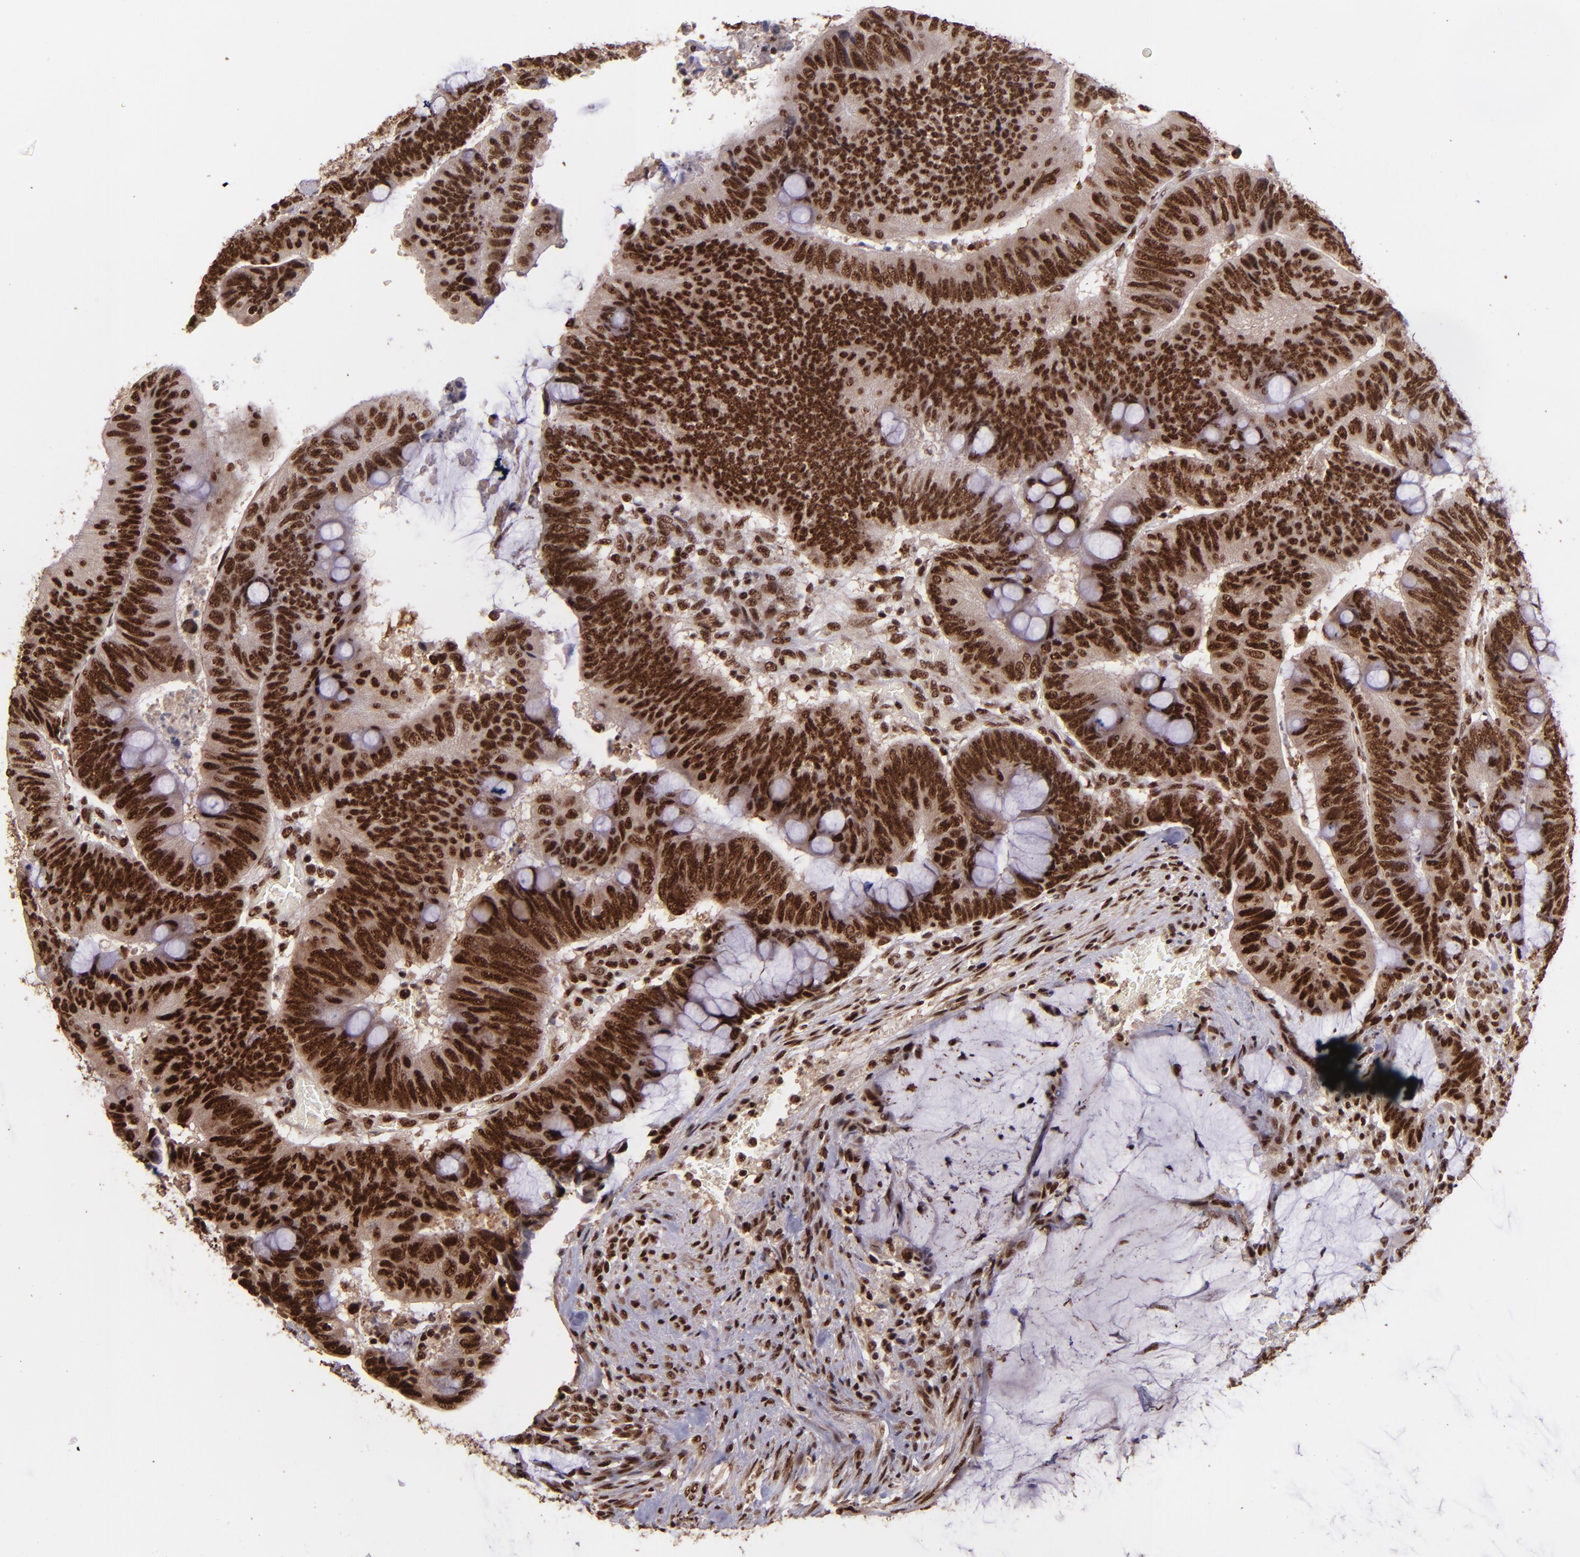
{"staining": {"intensity": "strong", "quantity": ">75%", "location": "cytoplasmic/membranous,nuclear"}, "tissue": "colorectal cancer", "cell_type": "Tumor cells", "image_type": "cancer", "snomed": [{"axis": "morphology", "description": "Normal tissue, NOS"}, {"axis": "morphology", "description": "Adenocarcinoma, NOS"}, {"axis": "topography", "description": "Rectum"}], "caption": "Protein expression analysis of human colorectal cancer reveals strong cytoplasmic/membranous and nuclear staining in approximately >75% of tumor cells. (DAB (3,3'-diaminobenzidine) IHC, brown staining for protein, blue staining for nuclei).", "gene": "PQBP1", "patient": {"sex": "male", "age": 92}}